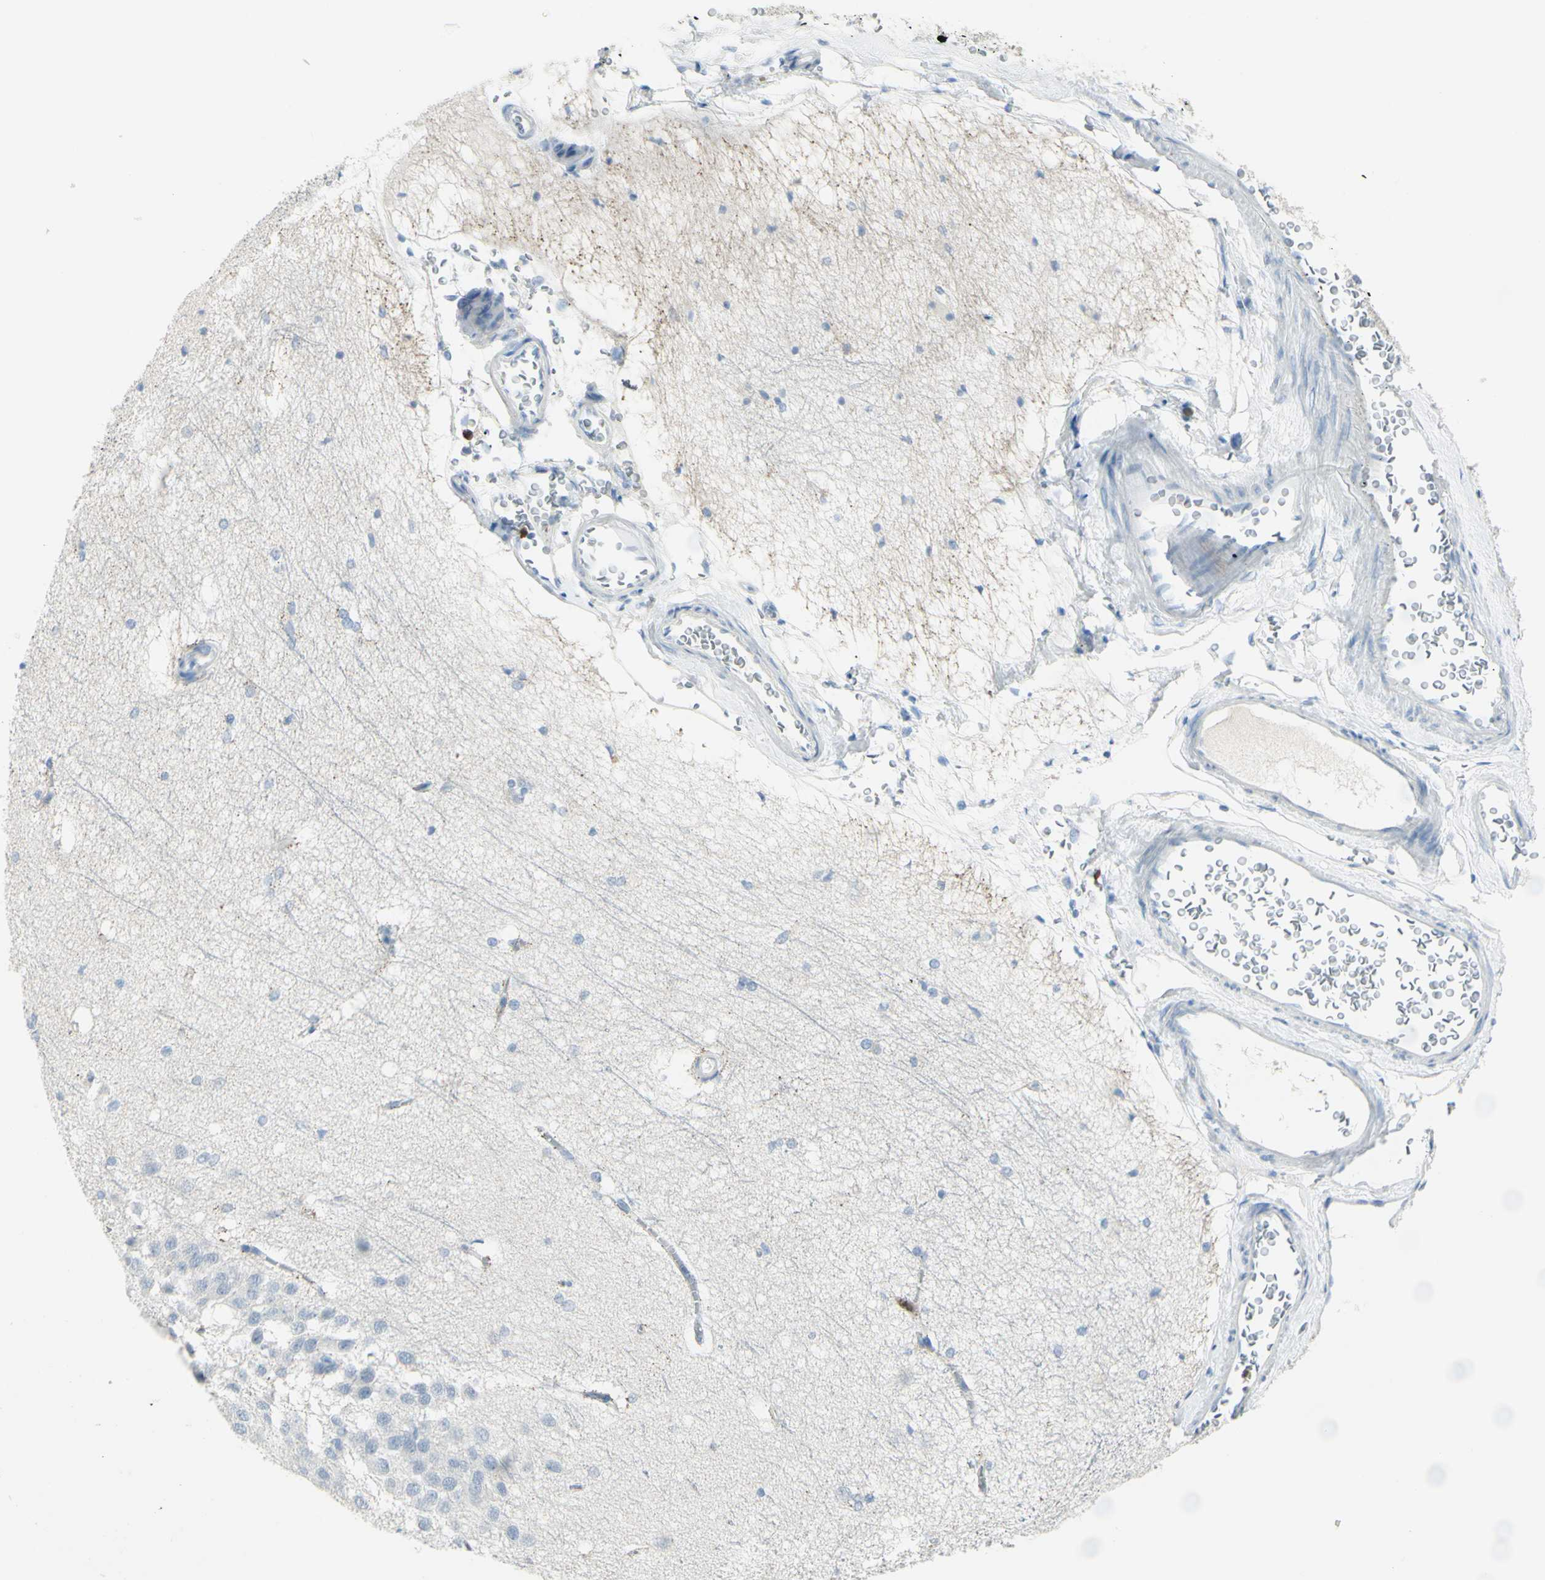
{"staining": {"intensity": "negative", "quantity": "none", "location": "none"}, "tissue": "hippocampus", "cell_type": "Glial cells", "image_type": "normal", "snomed": [{"axis": "morphology", "description": "Normal tissue, NOS"}, {"axis": "topography", "description": "Hippocampus"}], "caption": "High power microscopy micrograph of an IHC histopathology image of normal hippocampus, revealing no significant positivity in glial cells. The staining is performed using DAB brown chromogen with nuclei counter-stained in using hematoxylin.", "gene": "ZNF557", "patient": {"sex": "female", "age": 19}}